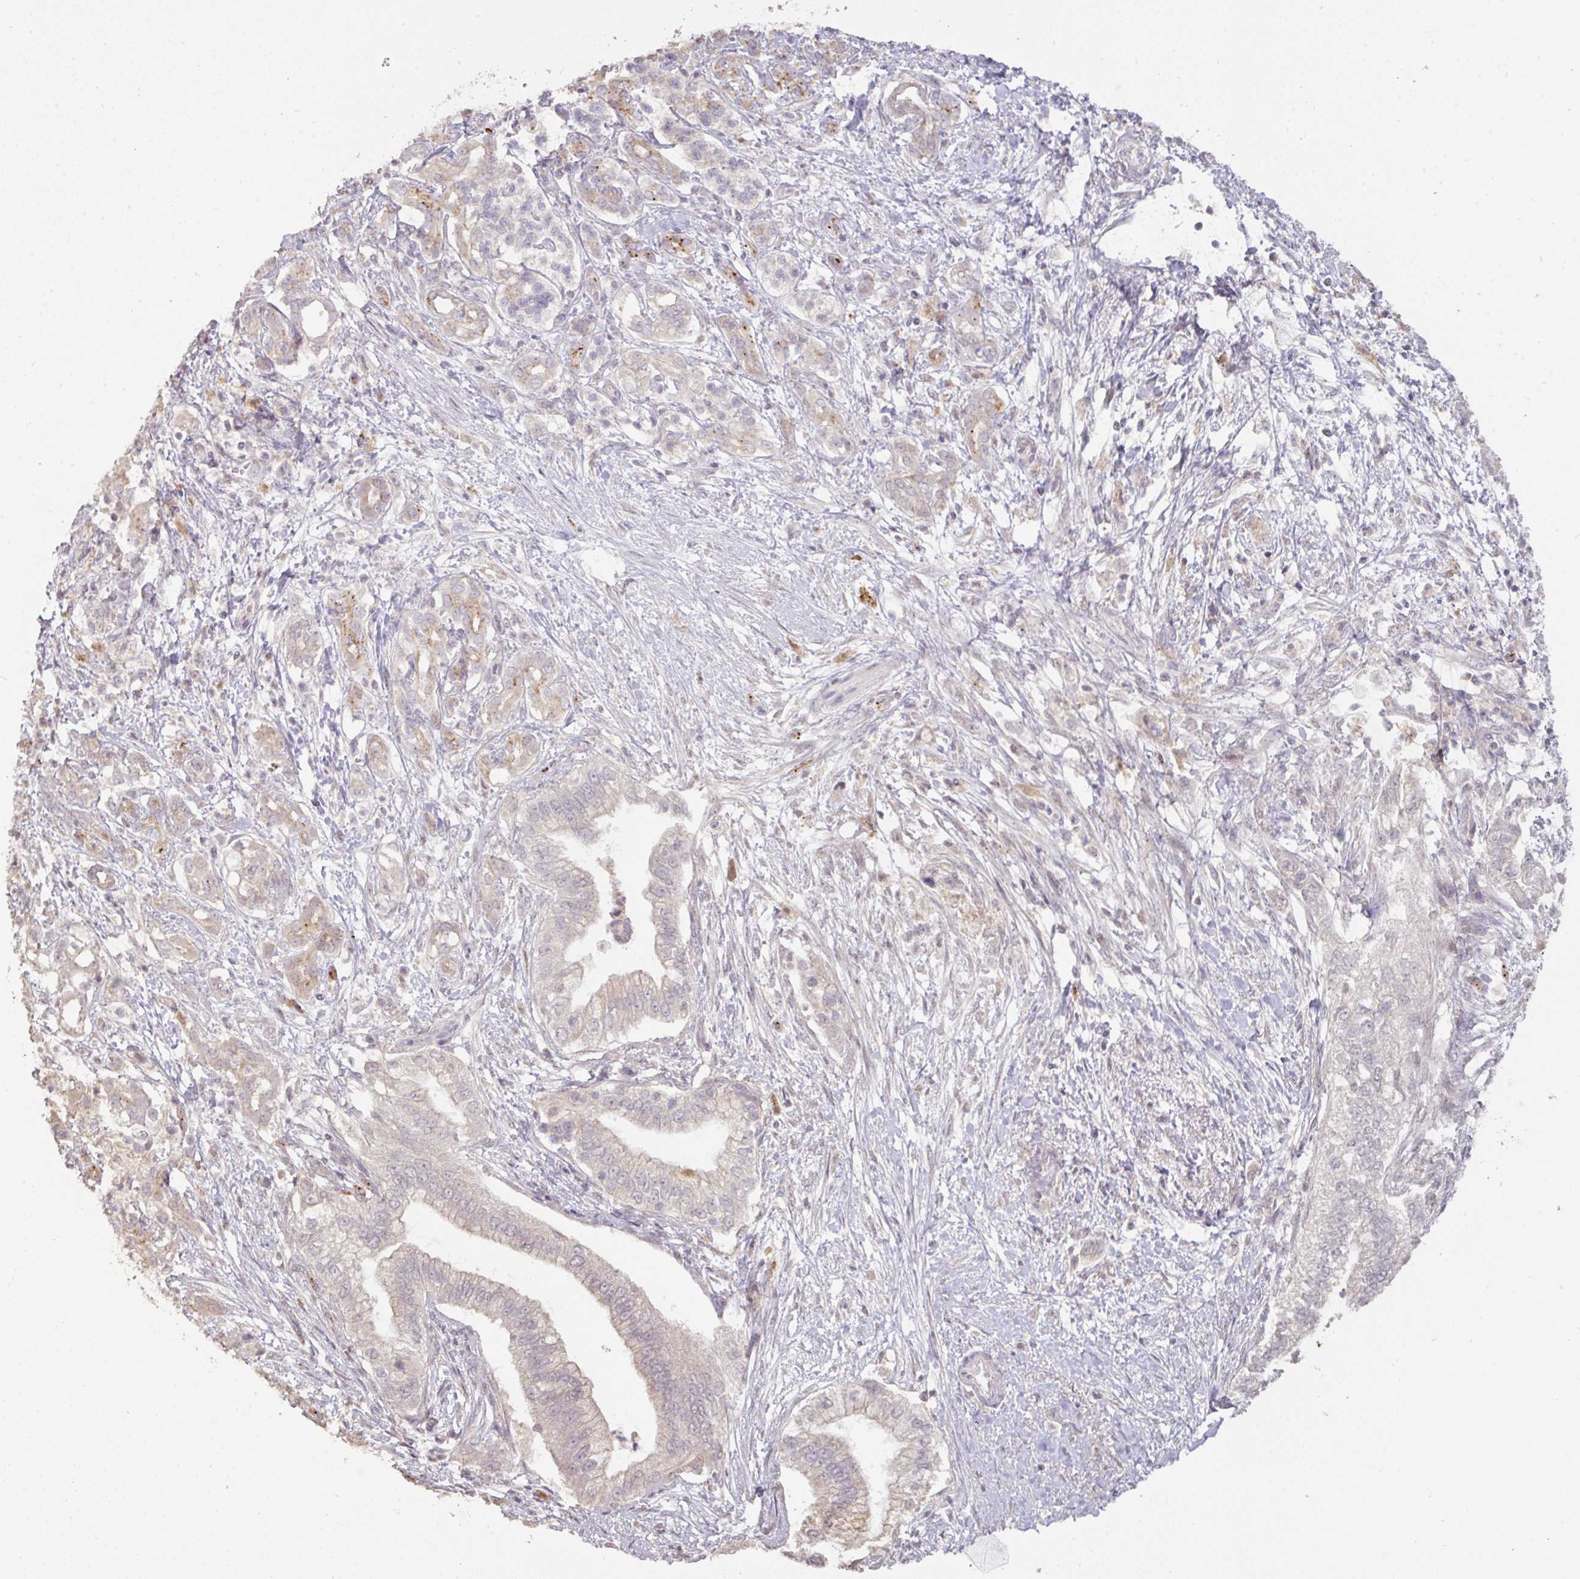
{"staining": {"intensity": "weak", "quantity": "<25%", "location": "cytoplasmic/membranous"}, "tissue": "pancreatic cancer", "cell_type": "Tumor cells", "image_type": "cancer", "snomed": [{"axis": "morphology", "description": "Adenocarcinoma, NOS"}, {"axis": "topography", "description": "Pancreas"}], "caption": "IHC photomicrograph of neoplastic tissue: human pancreatic cancer stained with DAB demonstrates no significant protein expression in tumor cells. Brightfield microscopy of immunohistochemistry stained with DAB (3,3'-diaminobenzidine) (brown) and hematoxylin (blue), captured at high magnification.", "gene": "CXCR5", "patient": {"sex": "male", "age": 70}}